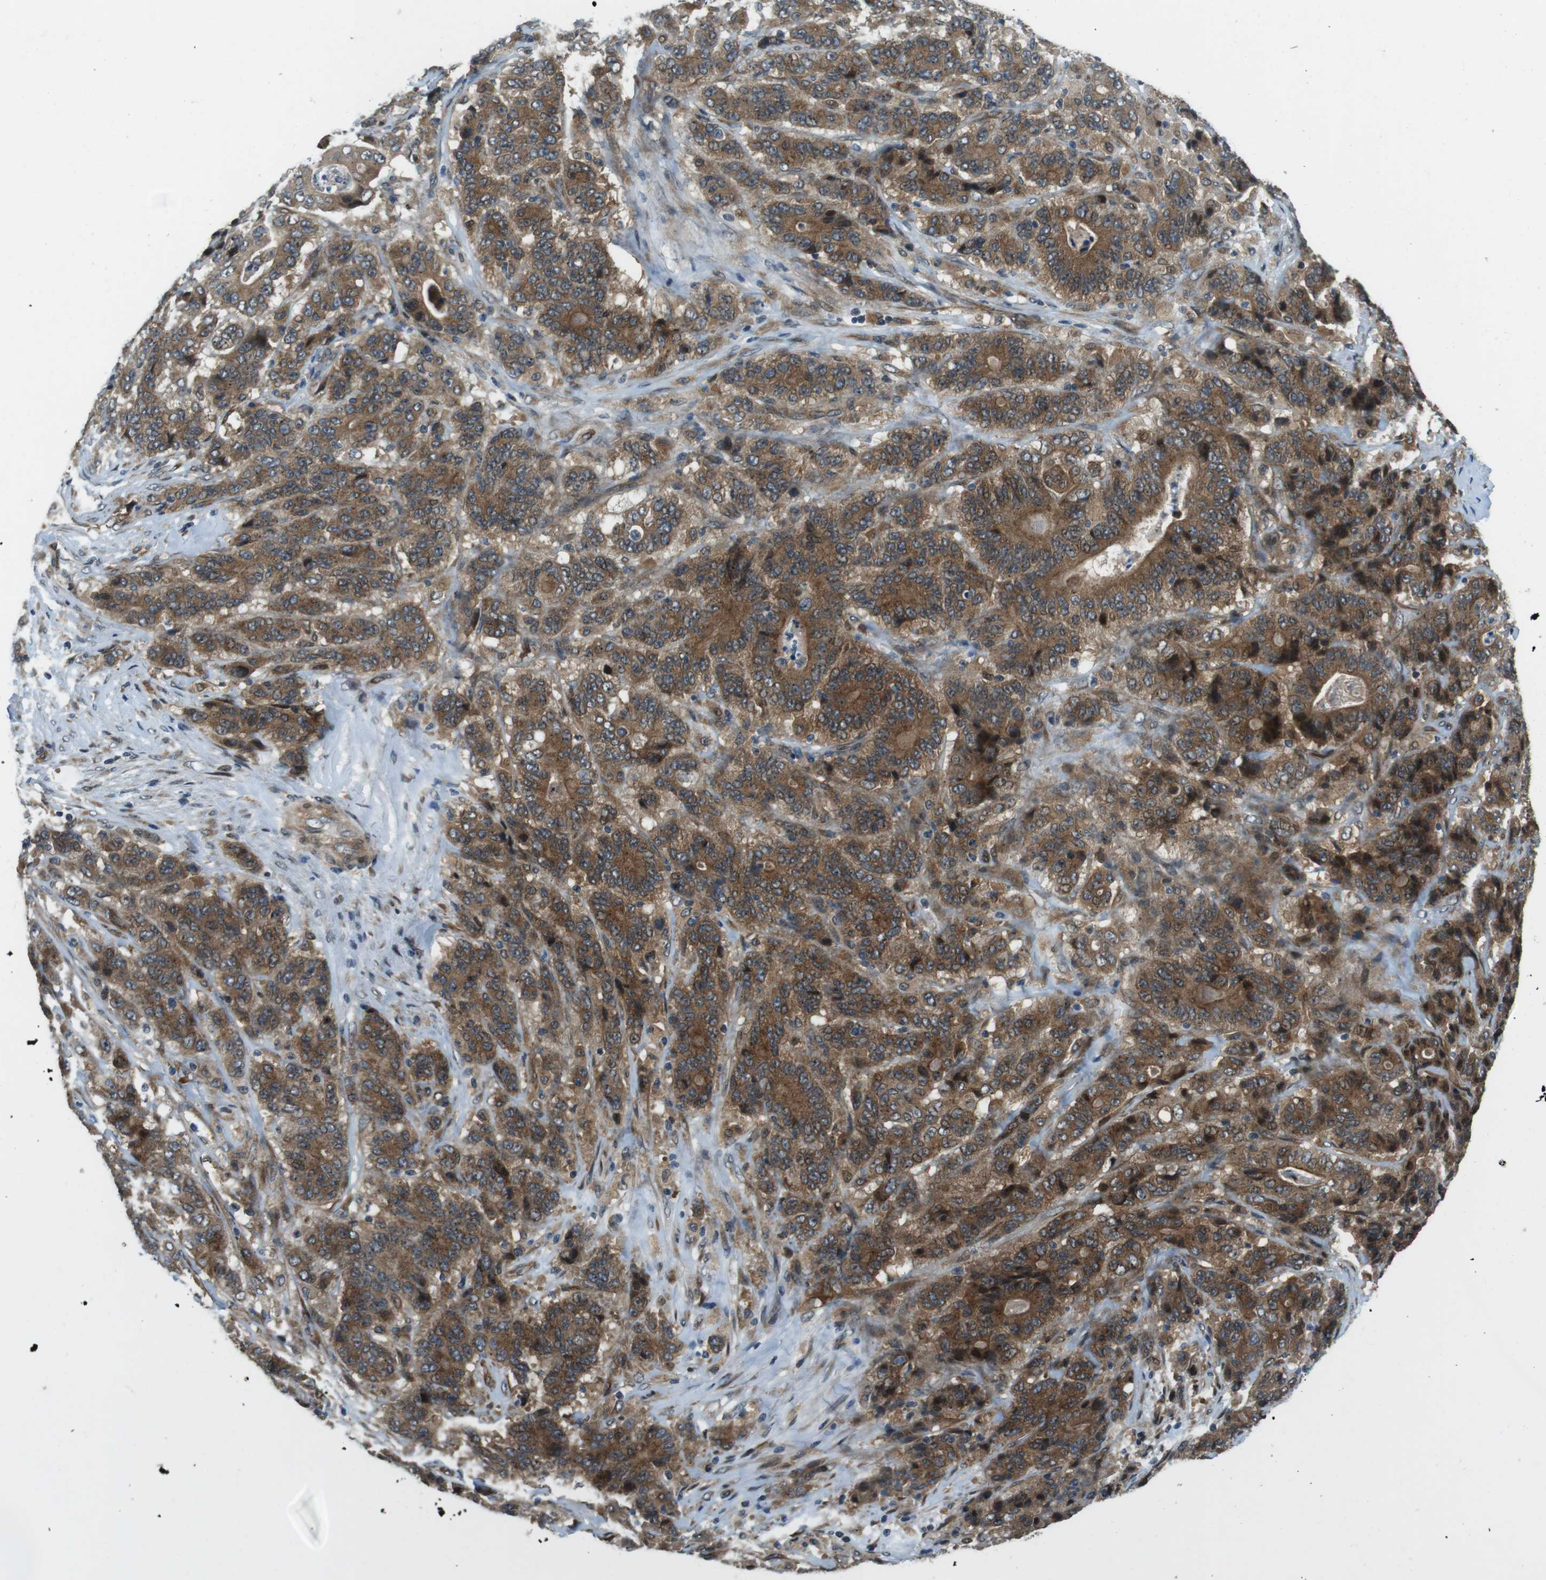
{"staining": {"intensity": "moderate", "quantity": ">75%", "location": "cytoplasmic/membranous"}, "tissue": "stomach cancer", "cell_type": "Tumor cells", "image_type": "cancer", "snomed": [{"axis": "morphology", "description": "Adenocarcinoma, NOS"}, {"axis": "topography", "description": "Stomach"}], "caption": "Immunohistochemistry image of neoplastic tissue: stomach adenocarcinoma stained using immunohistochemistry (IHC) displays medium levels of moderate protein expression localized specifically in the cytoplasmic/membranous of tumor cells, appearing as a cytoplasmic/membranous brown color.", "gene": "PALD1", "patient": {"sex": "female", "age": 73}}